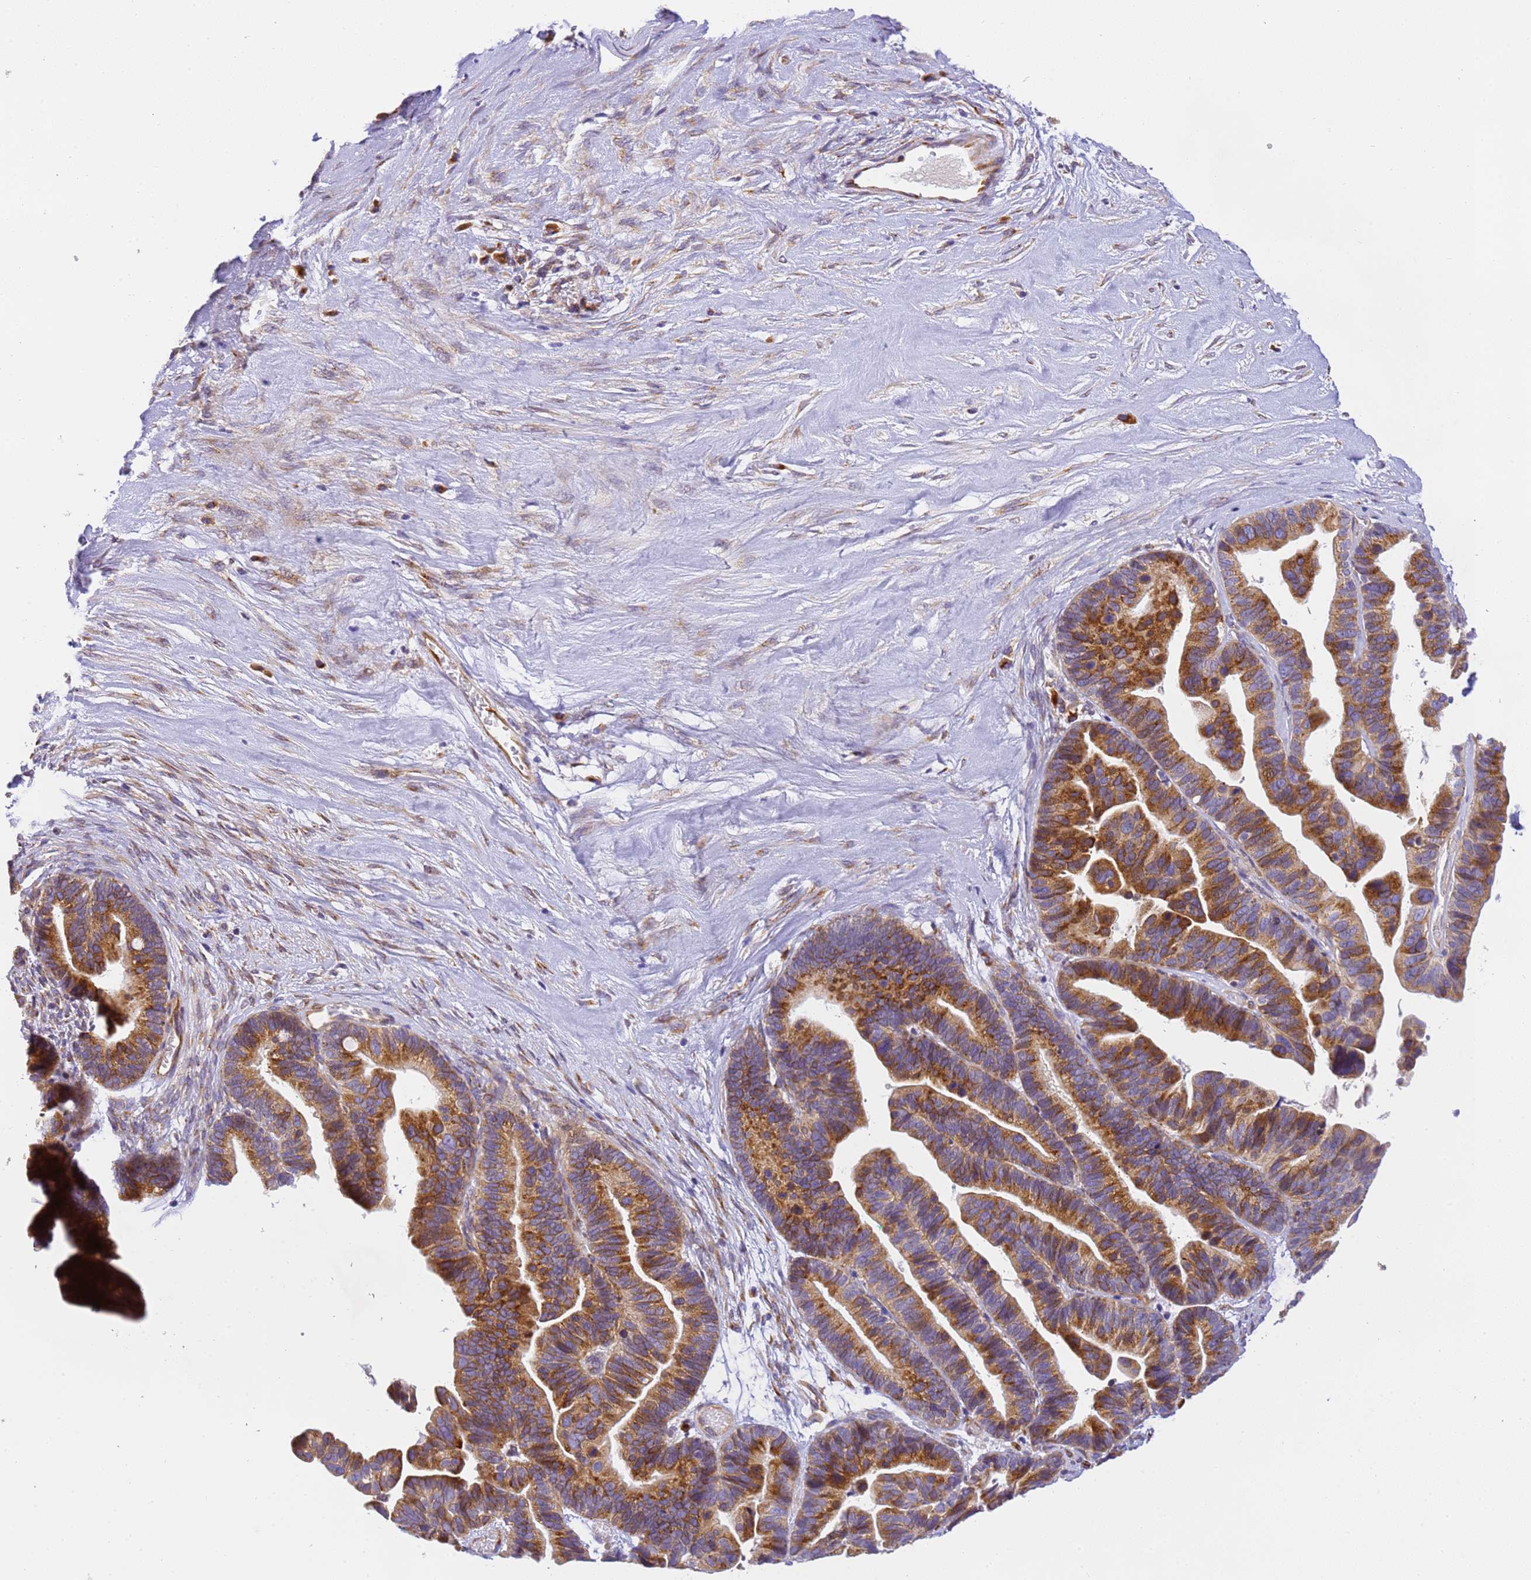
{"staining": {"intensity": "strong", "quantity": ">75%", "location": "cytoplasmic/membranous"}, "tissue": "ovarian cancer", "cell_type": "Tumor cells", "image_type": "cancer", "snomed": [{"axis": "morphology", "description": "Cystadenocarcinoma, serous, NOS"}, {"axis": "topography", "description": "Ovary"}], "caption": "Ovarian serous cystadenocarcinoma stained with a brown dye exhibits strong cytoplasmic/membranous positive positivity in about >75% of tumor cells.", "gene": "RHBDD3", "patient": {"sex": "female", "age": 56}}